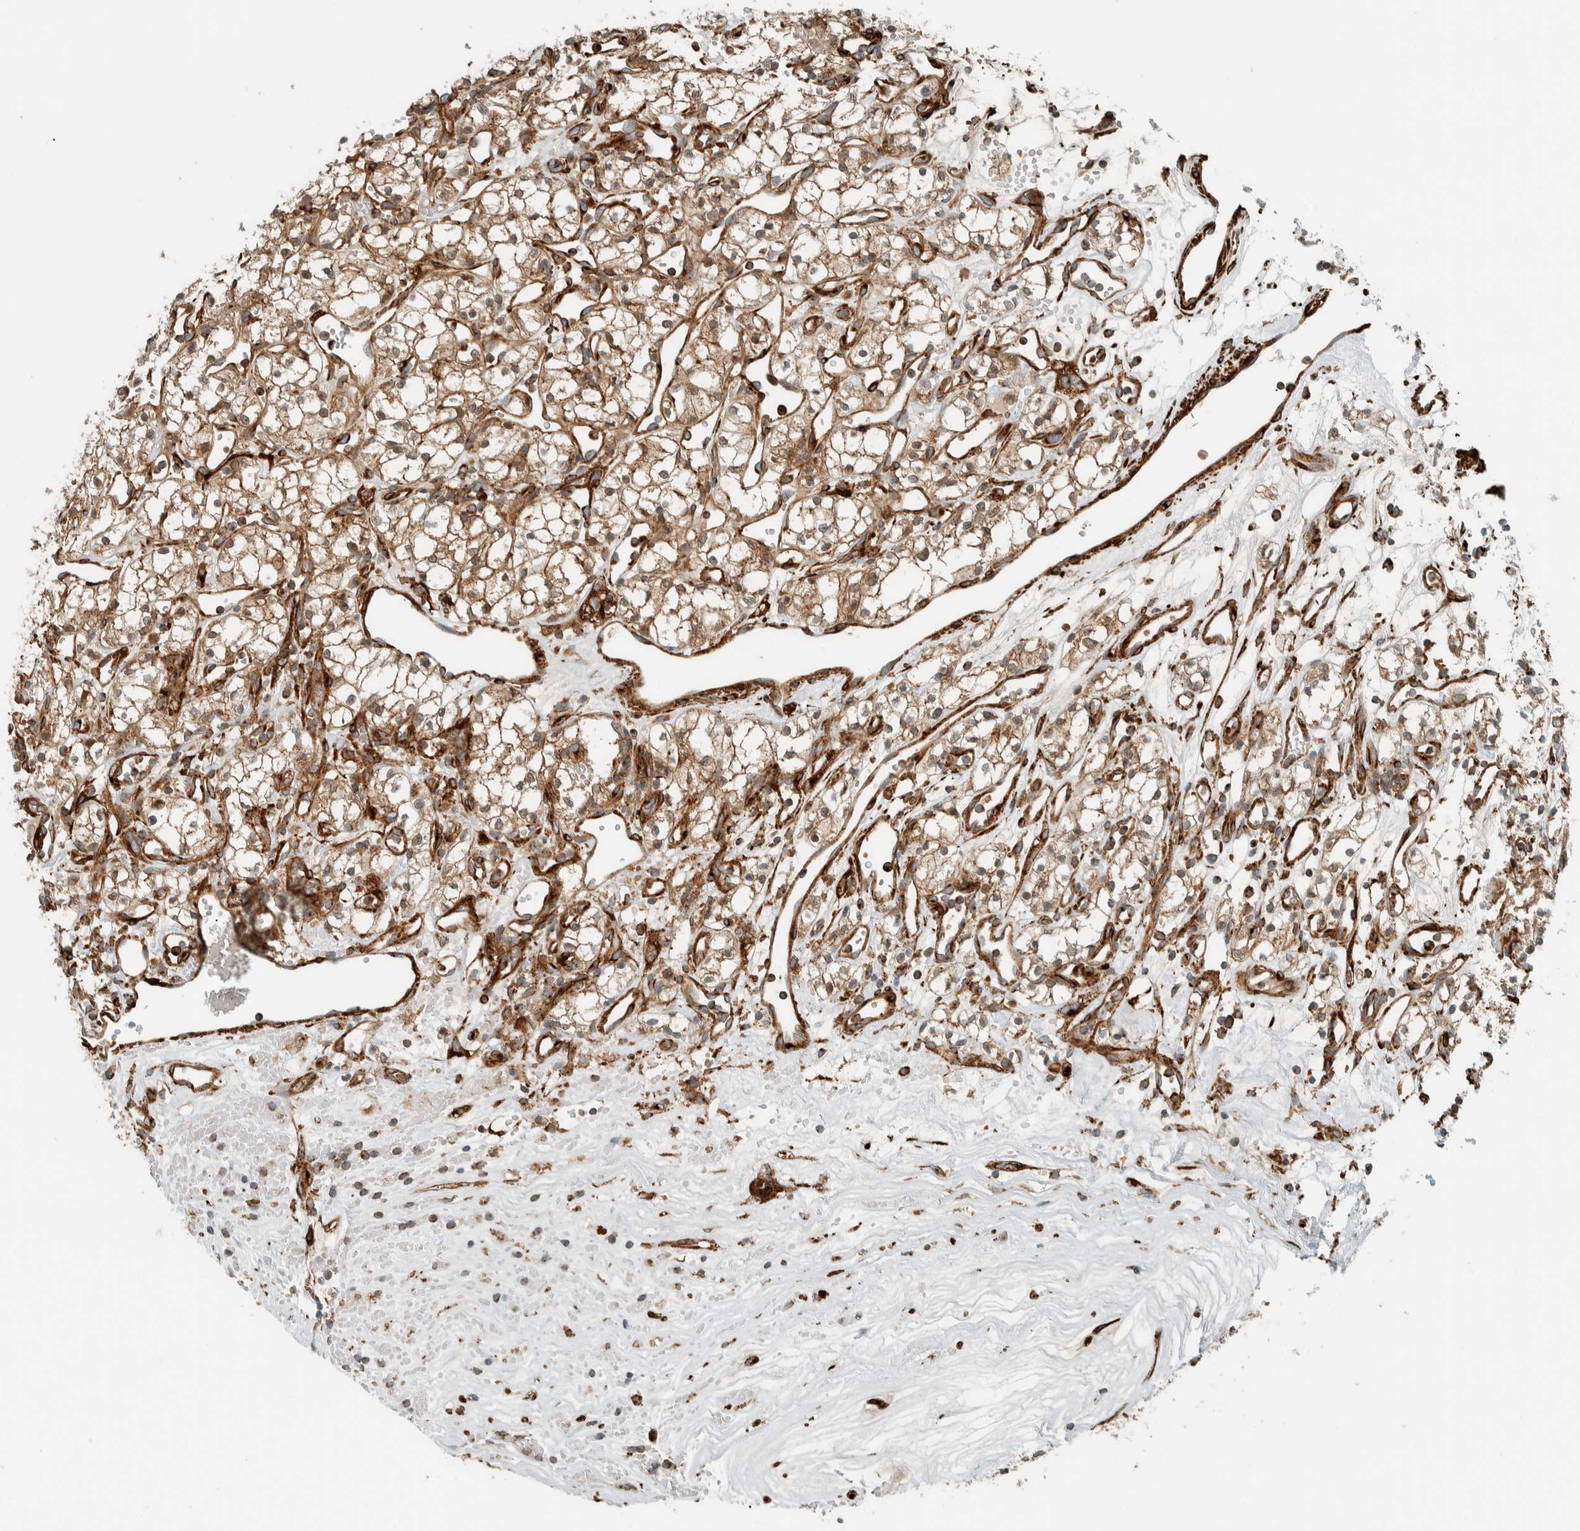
{"staining": {"intensity": "moderate", "quantity": ">75%", "location": "cytoplasmic/membranous"}, "tissue": "renal cancer", "cell_type": "Tumor cells", "image_type": "cancer", "snomed": [{"axis": "morphology", "description": "Adenocarcinoma, NOS"}, {"axis": "topography", "description": "Kidney"}], "caption": "Moderate cytoplasmic/membranous positivity is identified in approximately >75% of tumor cells in renal adenocarcinoma.", "gene": "EXOC7", "patient": {"sex": "male", "age": 59}}